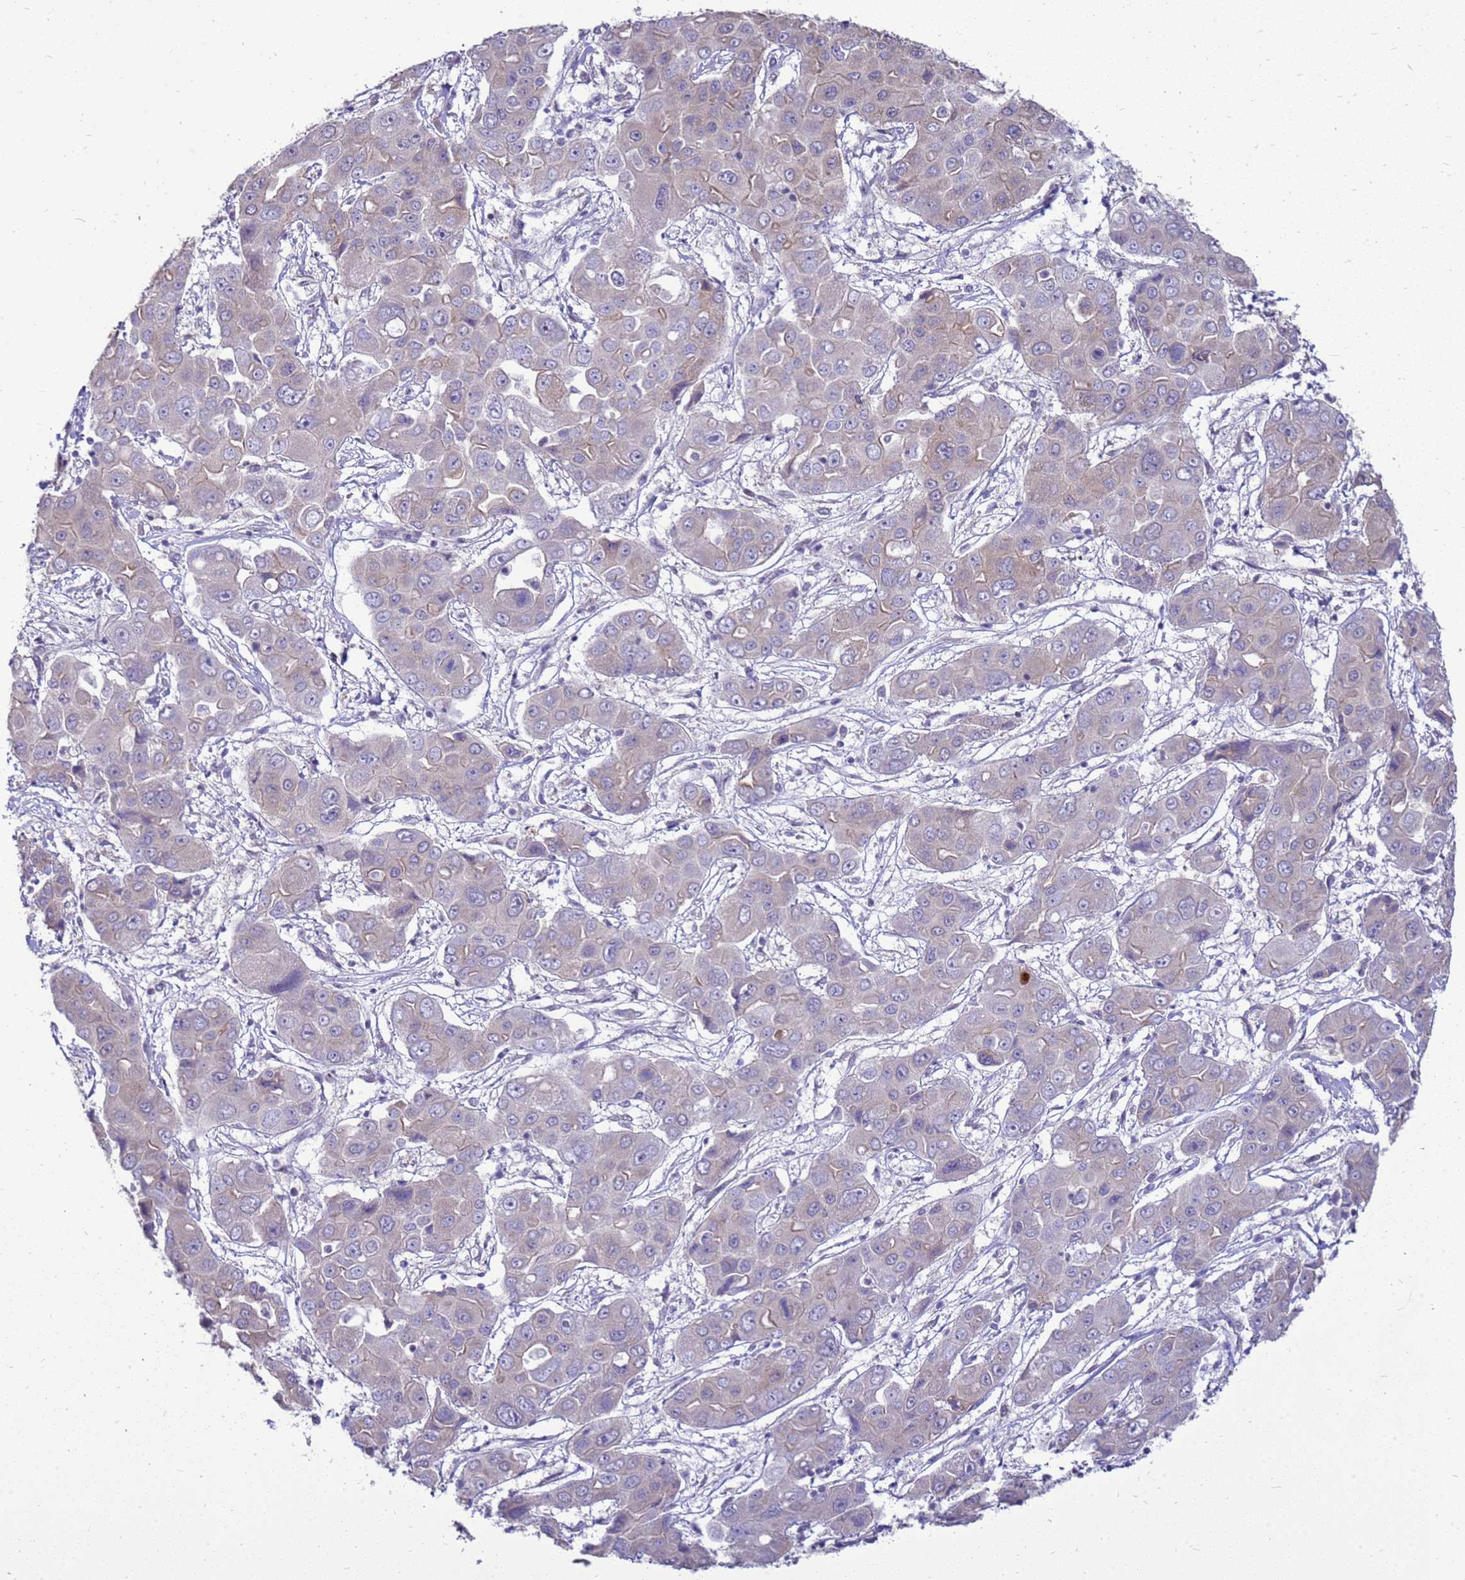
{"staining": {"intensity": "negative", "quantity": "none", "location": "none"}, "tissue": "liver cancer", "cell_type": "Tumor cells", "image_type": "cancer", "snomed": [{"axis": "morphology", "description": "Cholangiocarcinoma"}, {"axis": "topography", "description": "Liver"}], "caption": "This is an IHC micrograph of human liver cancer (cholangiocarcinoma). There is no expression in tumor cells.", "gene": "RSPO1", "patient": {"sex": "male", "age": 67}}